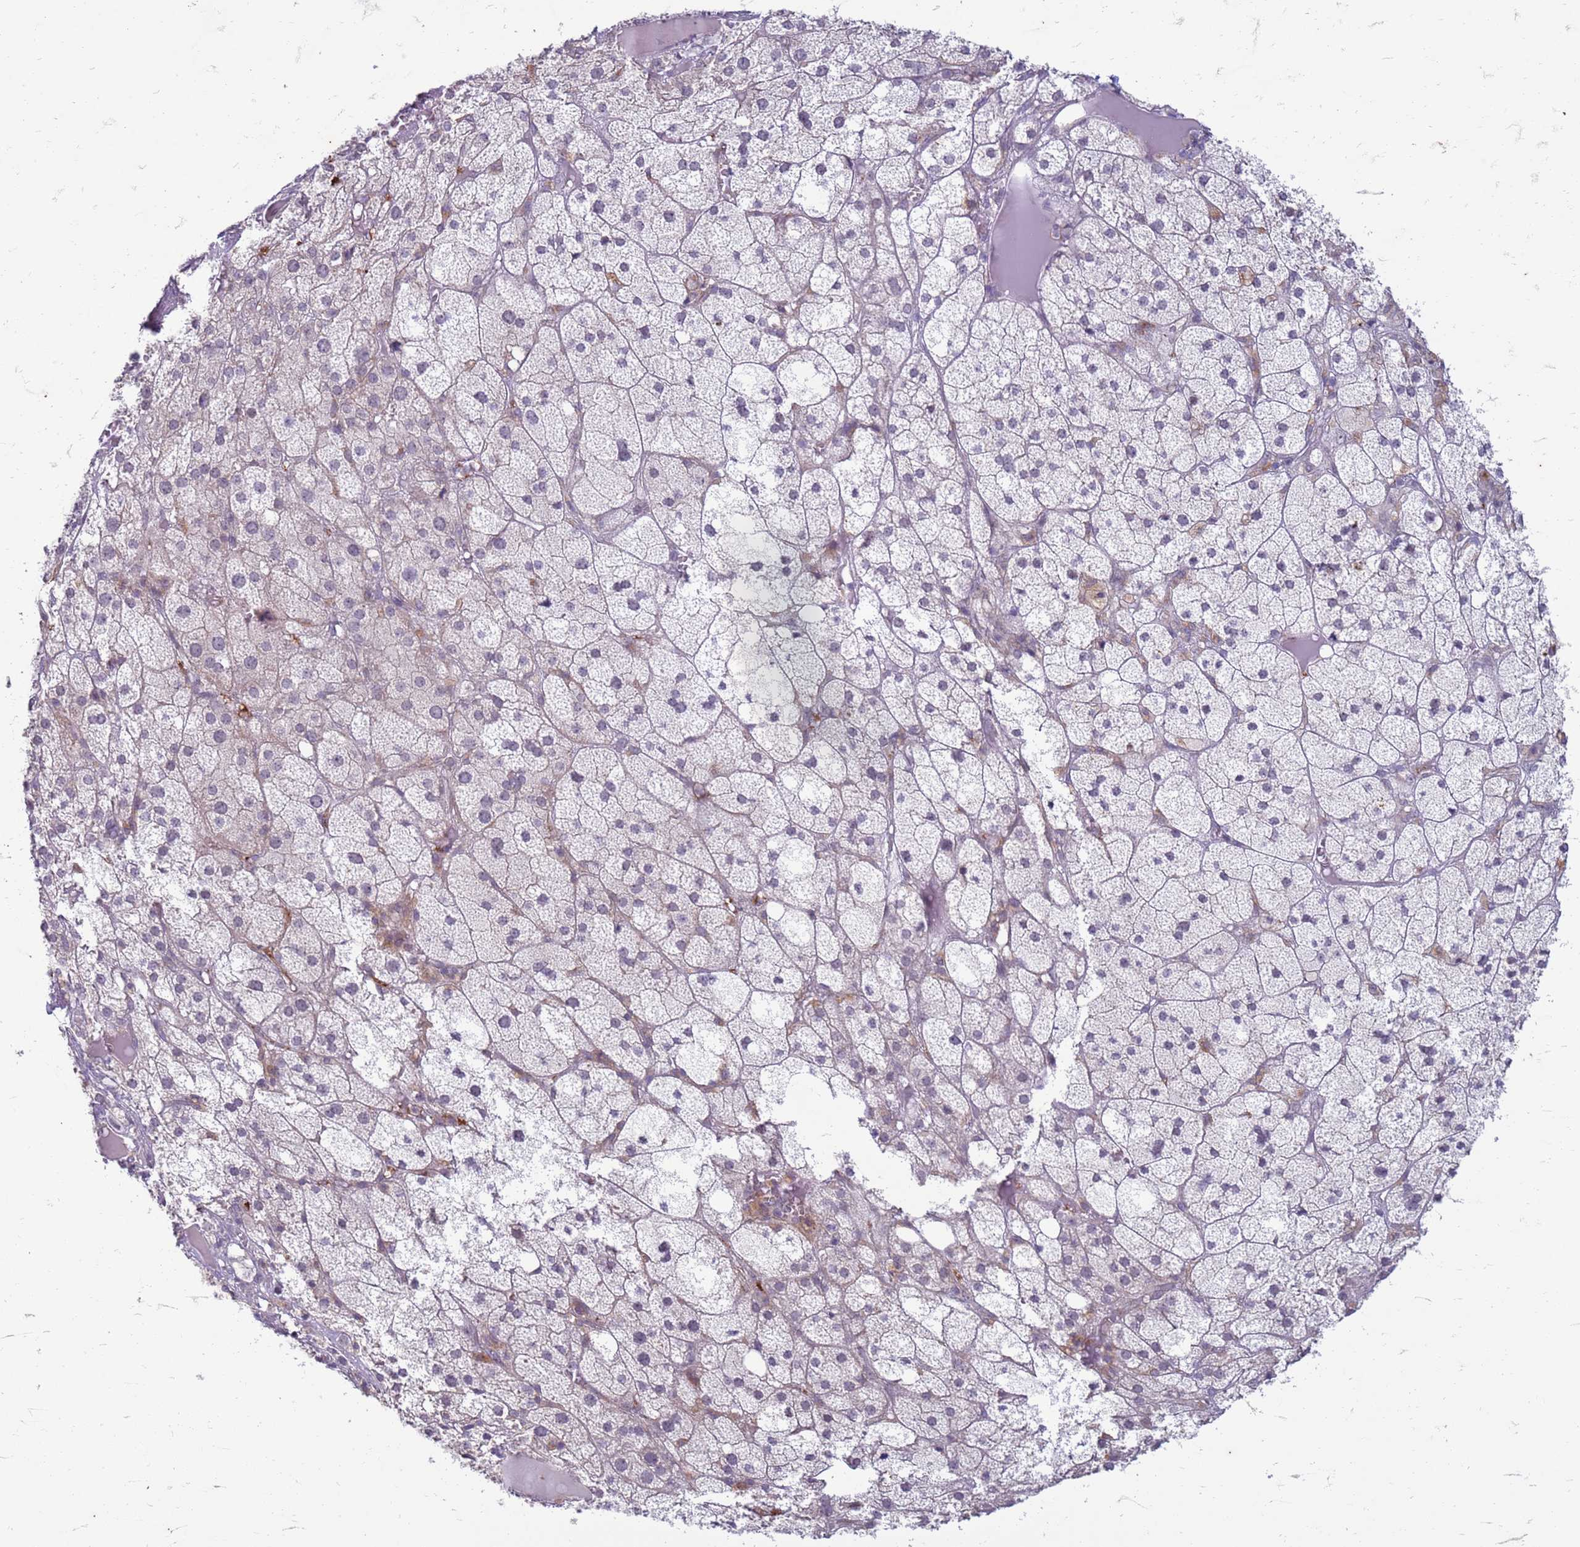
{"staining": {"intensity": "negative", "quantity": "none", "location": "none"}, "tissue": "adrenal gland", "cell_type": "Glandular cells", "image_type": "normal", "snomed": [{"axis": "morphology", "description": "Normal tissue, NOS"}, {"axis": "topography", "description": "Adrenal gland"}], "caption": "Protein analysis of benign adrenal gland shows no significant expression in glandular cells. (DAB immunohistochemistry (IHC), high magnification).", "gene": "SLC15A3", "patient": {"sex": "female", "age": 61}}